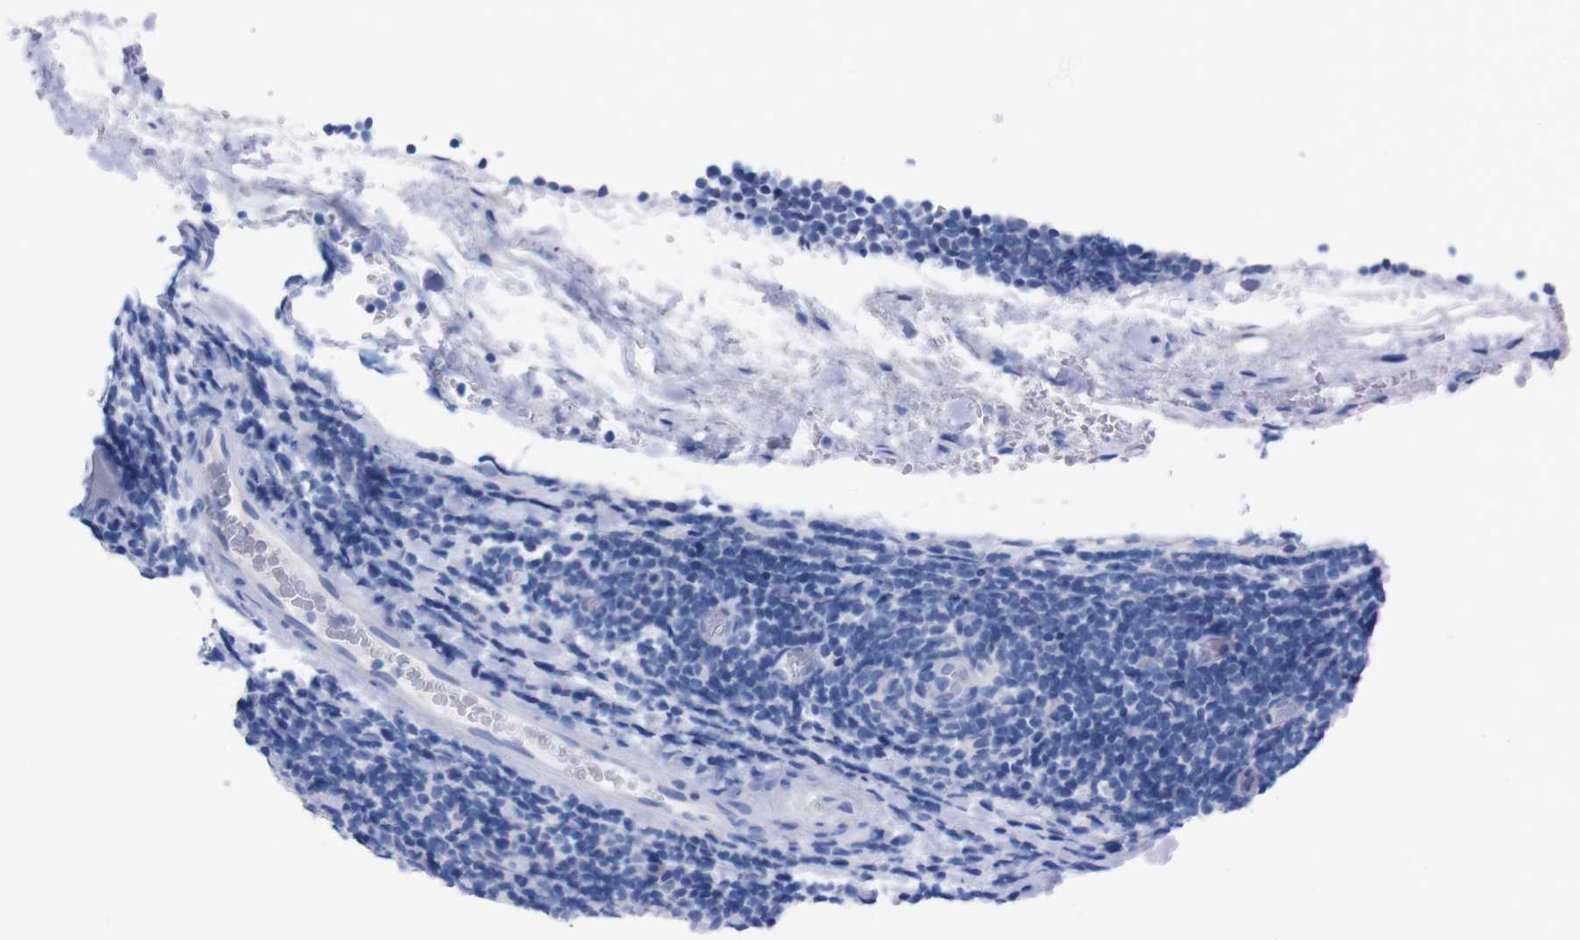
{"staining": {"intensity": "negative", "quantity": "none", "location": "none"}, "tissue": "lymphoma", "cell_type": "Tumor cells", "image_type": "cancer", "snomed": [{"axis": "morphology", "description": "Malignant lymphoma, non-Hodgkin's type, Low grade"}, {"axis": "topography", "description": "Lymph node"}], "caption": "This is a micrograph of immunohistochemistry staining of malignant lymphoma, non-Hodgkin's type (low-grade), which shows no staining in tumor cells. (Immunohistochemistry (ihc), brightfield microscopy, high magnification).", "gene": "TMEM243", "patient": {"sex": "male", "age": 83}}